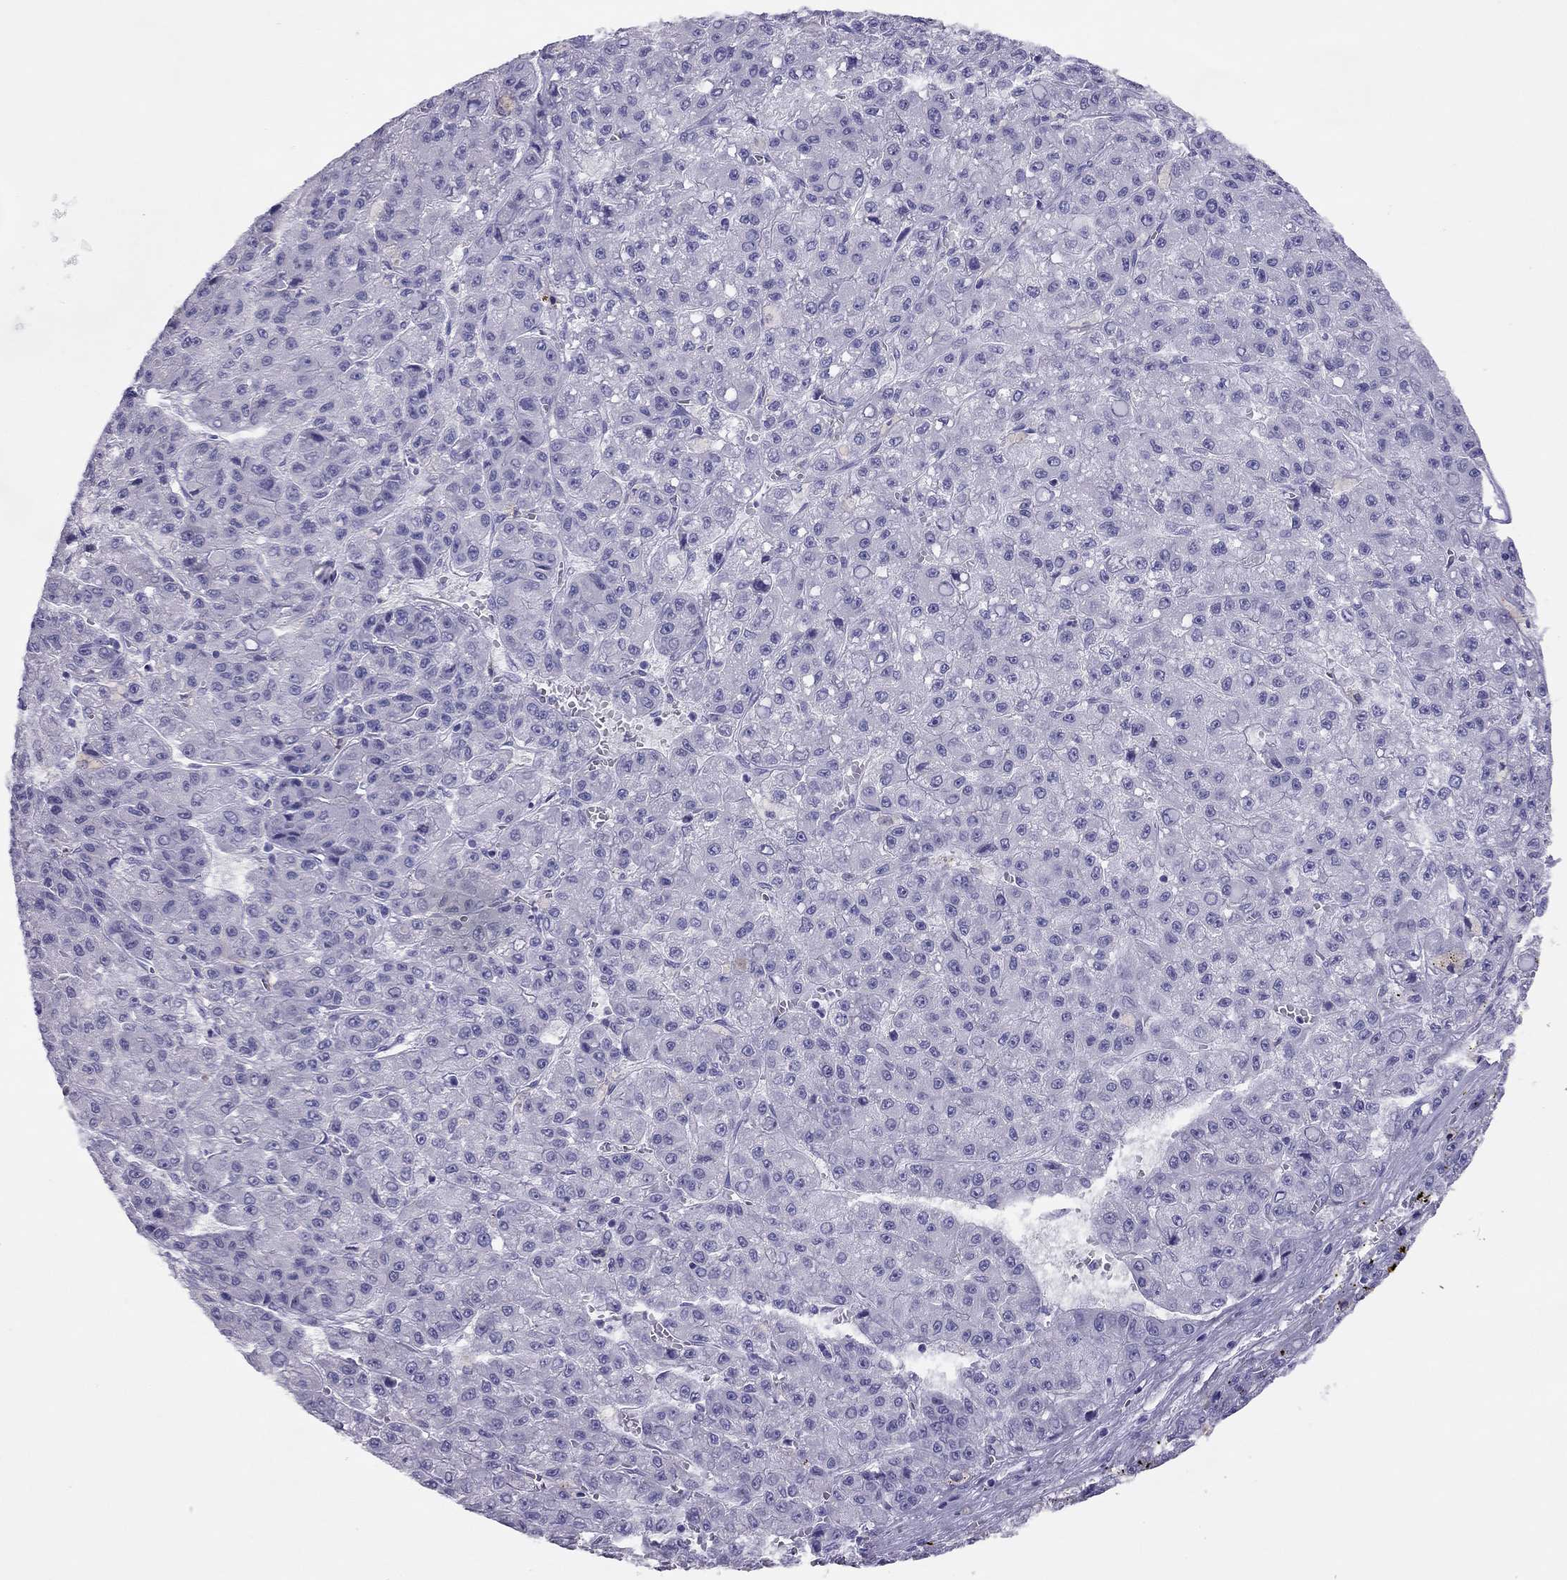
{"staining": {"intensity": "negative", "quantity": "none", "location": "none"}, "tissue": "liver cancer", "cell_type": "Tumor cells", "image_type": "cancer", "snomed": [{"axis": "morphology", "description": "Carcinoma, Hepatocellular, NOS"}, {"axis": "topography", "description": "Liver"}], "caption": "This is a image of immunohistochemistry staining of liver cancer, which shows no expression in tumor cells. (DAB (3,3'-diaminobenzidine) immunohistochemistry with hematoxylin counter stain).", "gene": "HLA-DQB2", "patient": {"sex": "male", "age": 70}}